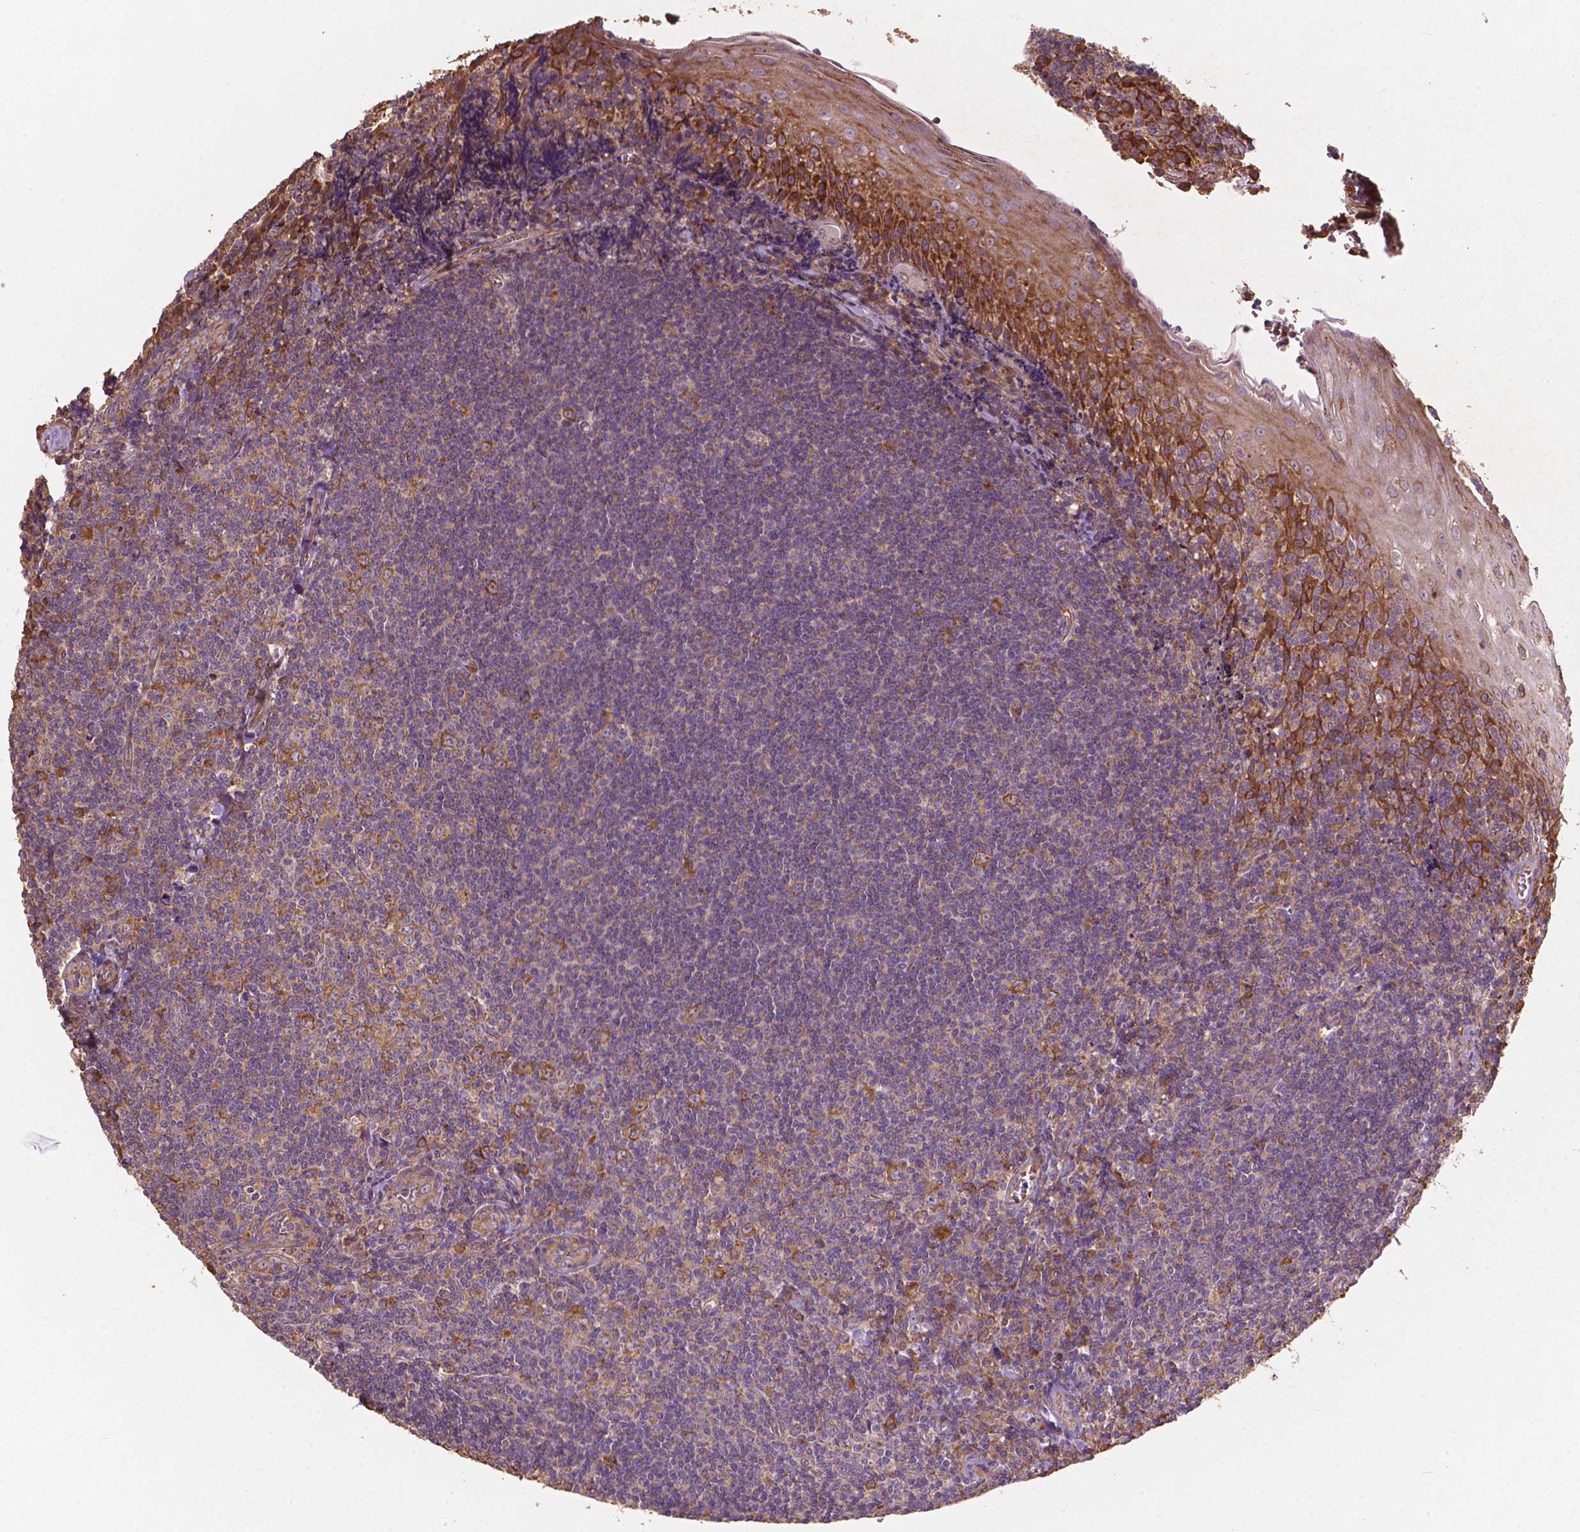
{"staining": {"intensity": "strong", "quantity": "25%-75%", "location": "cytoplasmic/membranous"}, "tissue": "tonsil", "cell_type": "Germinal center cells", "image_type": "normal", "snomed": [{"axis": "morphology", "description": "Normal tissue, NOS"}, {"axis": "morphology", "description": "Inflammation, NOS"}, {"axis": "topography", "description": "Tonsil"}], "caption": "High-magnification brightfield microscopy of unremarkable tonsil stained with DAB (3,3'-diaminobenzidine) (brown) and counterstained with hematoxylin (blue). germinal center cells exhibit strong cytoplasmic/membranous positivity is appreciated in about25%-75% of cells.", "gene": "G3BP1", "patient": {"sex": "female", "age": 31}}